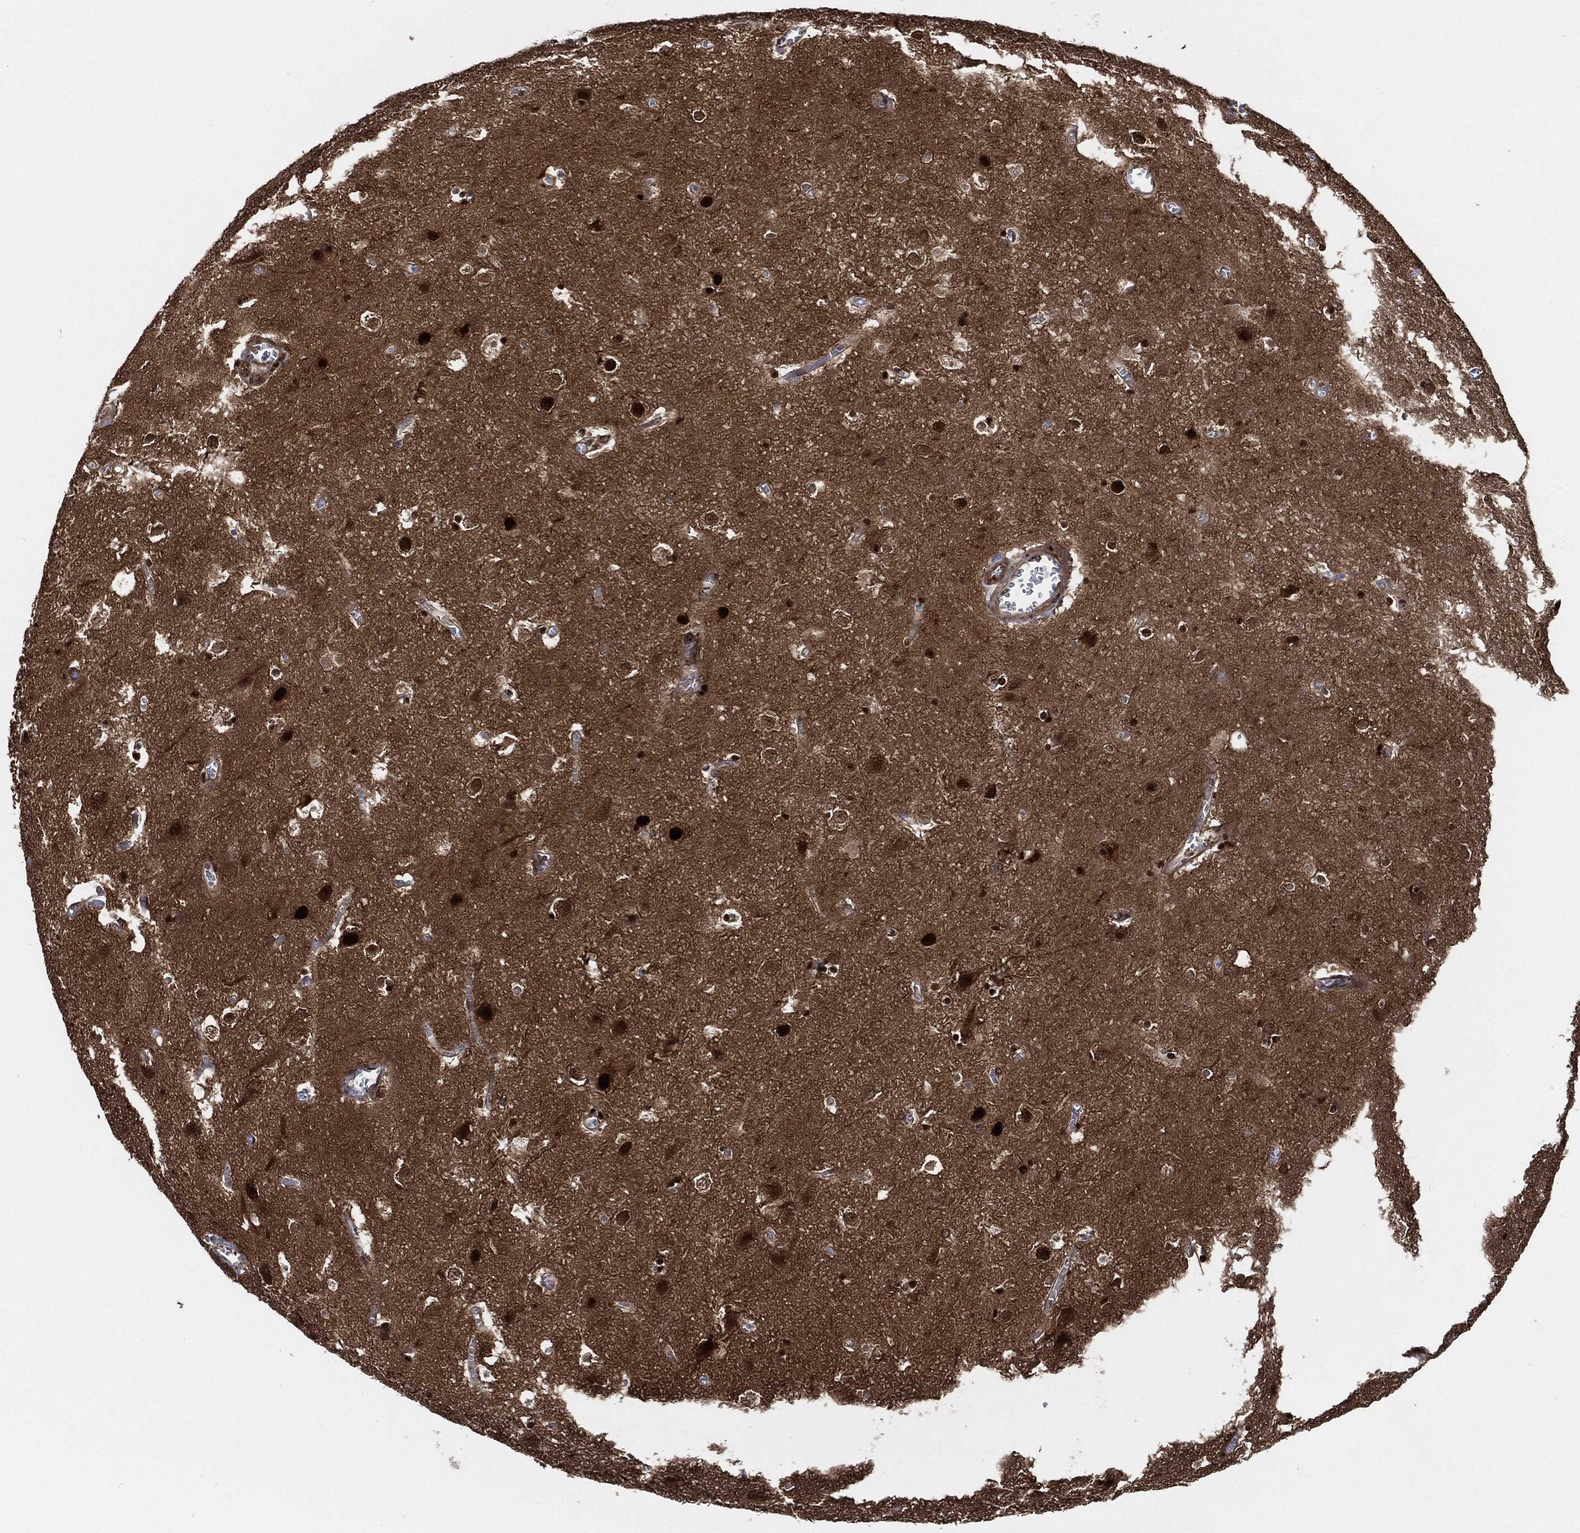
{"staining": {"intensity": "negative", "quantity": "none", "location": "none"}, "tissue": "cerebral cortex", "cell_type": "Endothelial cells", "image_type": "normal", "snomed": [{"axis": "morphology", "description": "Normal tissue, NOS"}, {"axis": "topography", "description": "Cerebral cortex"}], "caption": "An image of cerebral cortex stained for a protein displays no brown staining in endothelial cells. The staining was performed using DAB (3,3'-diaminobenzidine) to visualize the protein expression in brown, while the nuclei were stained in blue with hematoxylin (Magnification: 20x).", "gene": "DCTN1", "patient": {"sex": "male", "age": 59}}